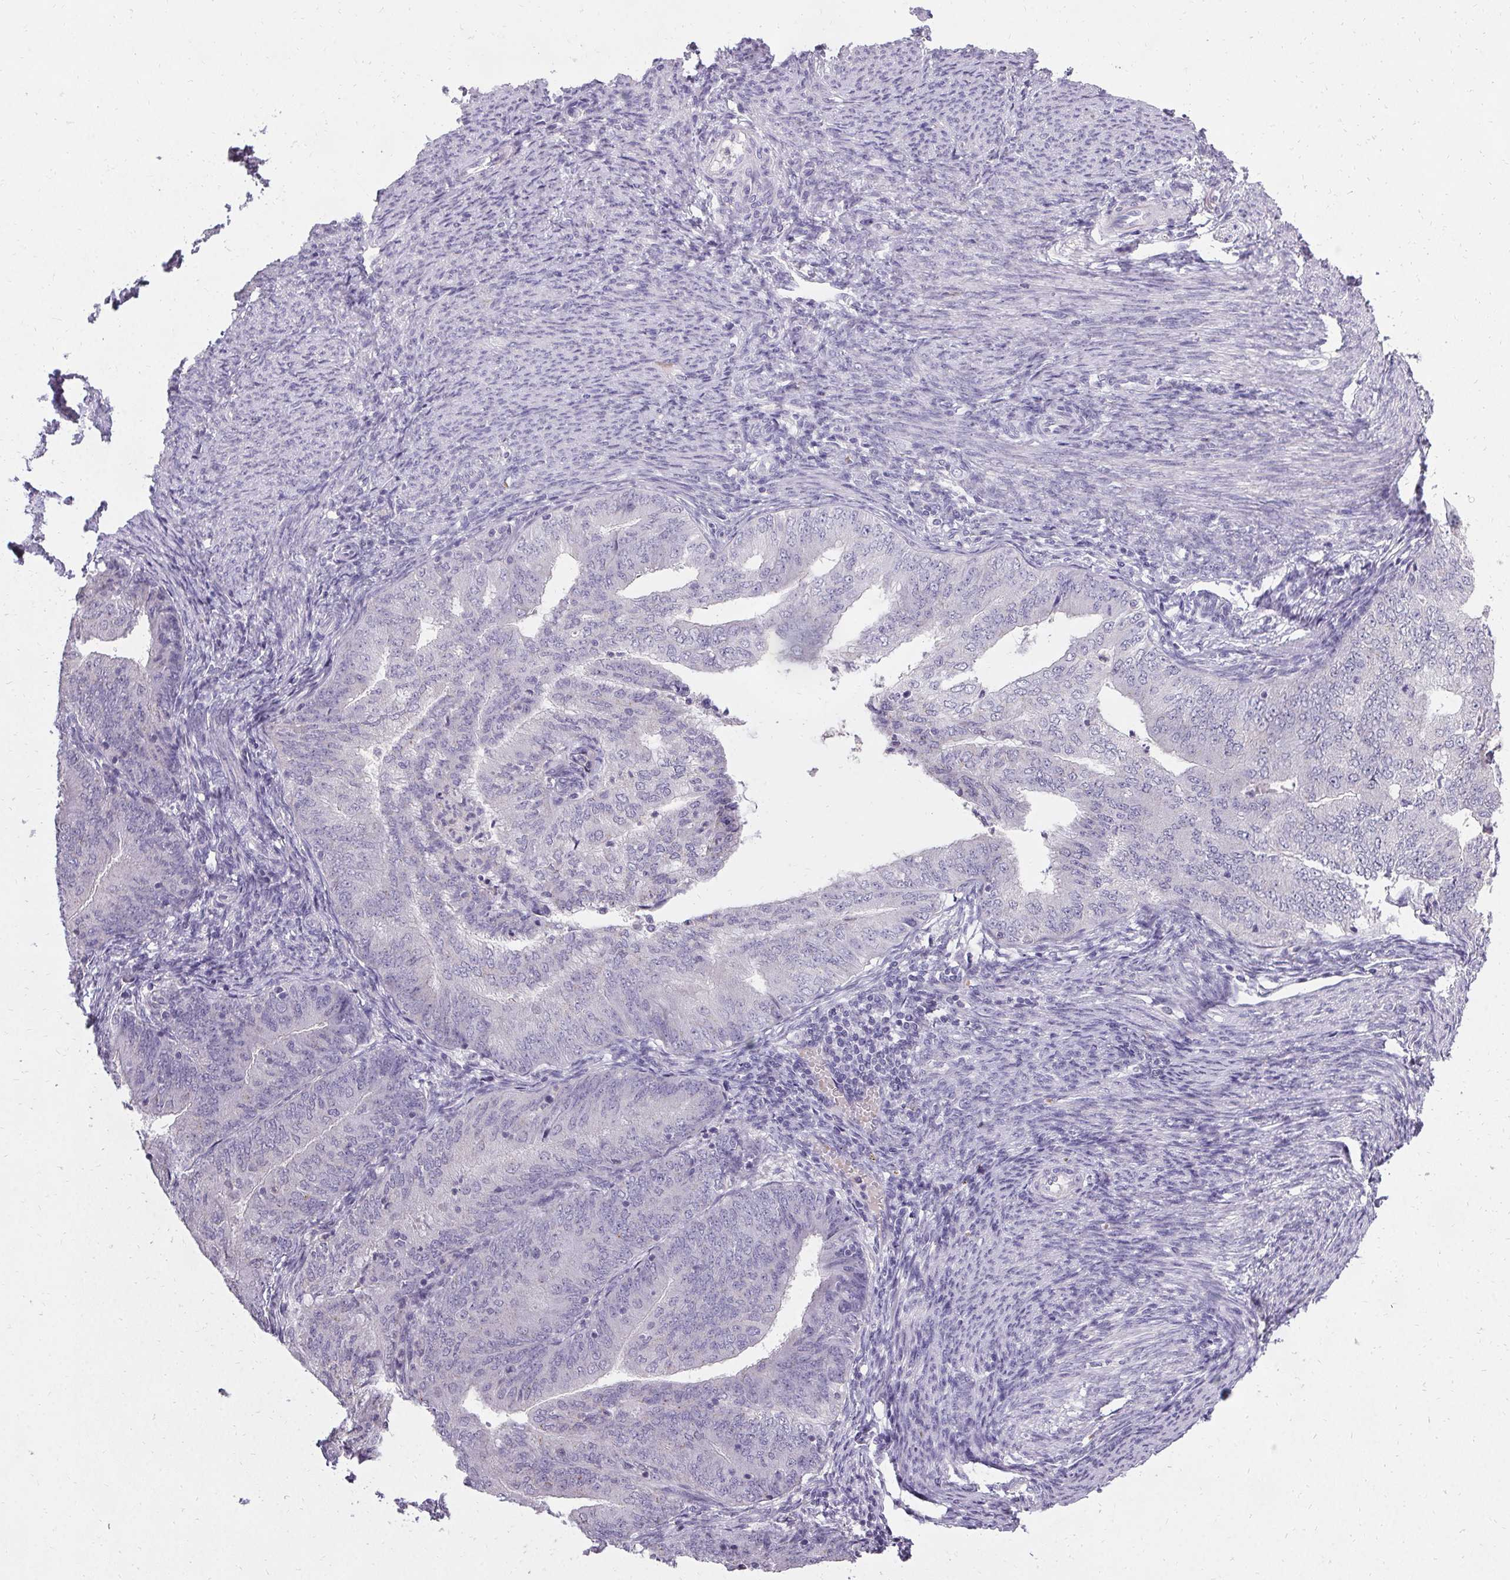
{"staining": {"intensity": "negative", "quantity": "none", "location": "none"}, "tissue": "endometrial cancer", "cell_type": "Tumor cells", "image_type": "cancer", "snomed": [{"axis": "morphology", "description": "Adenocarcinoma, NOS"}, {"axis": "topography", "description": "Endometrium"}], "caption": "Adenocarcinoma (endometrial) was stained to show a protein in brown. There is no significant staining in tumor cells. Brightfield microscopy of immunohistochemistry (IHC) stained with DAB (brown) and hematoxylin (blue), captured at high magnification.", "gene": "PMEL", "patient": {"sex": "female", "age": 57}}